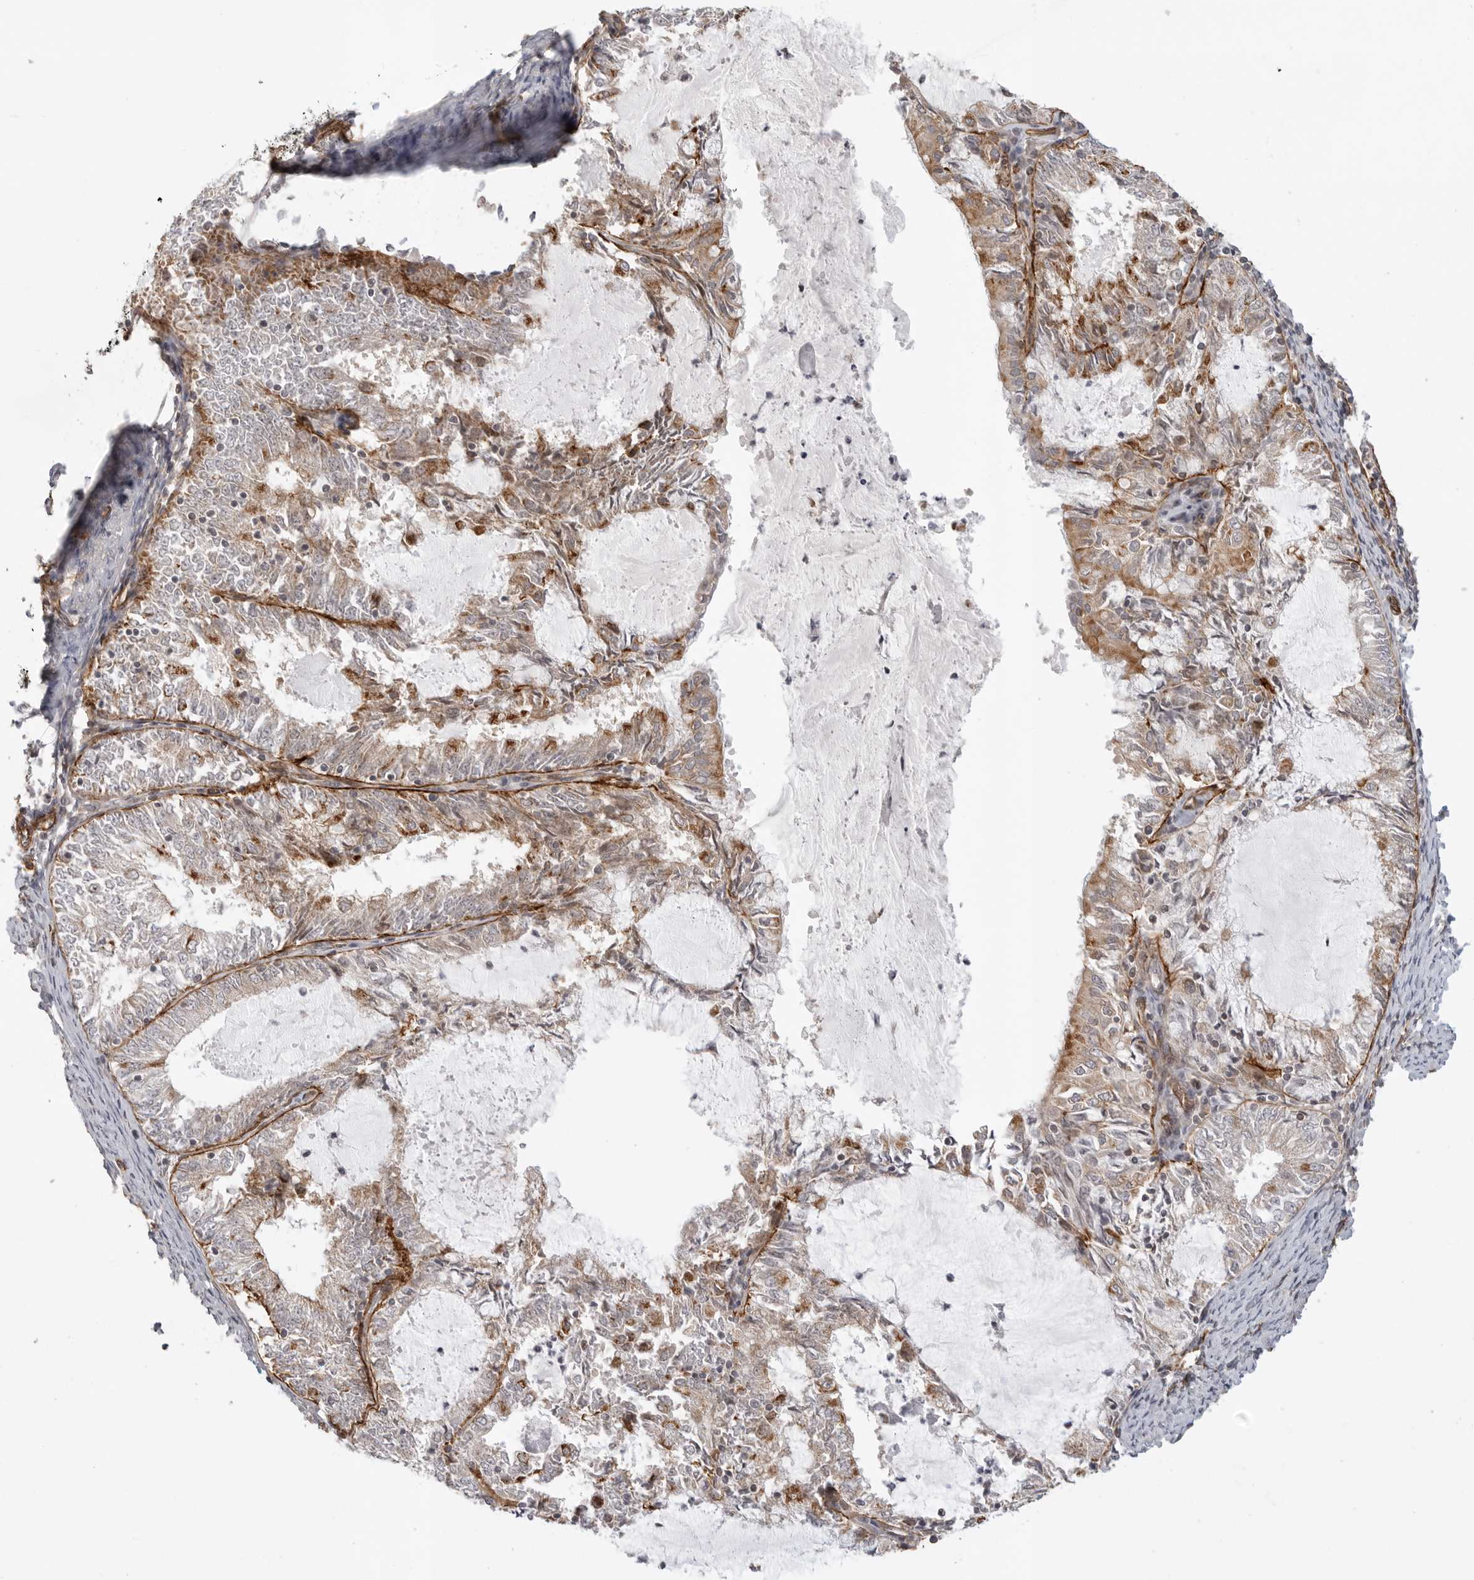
{"staining": {"intensity": "weak", "quantity": "<25%", "location": "cytoplasmic/membranous"}, "tissue": "endometrial cancer", "cell_type": "Tumor cells", "image_type": "cancer", "snomed": [{"axis": "morphology", "description": "Adenocarcinoma, NOS"}, {"axis": "topography", "description": "Endometrium"}], "caption": "The histopathology image shows no significant expression in tumor cells of endometrial cancer (adenocarcinoma).", "gene": "ATOH7", "patient": {"sex": "female", "age": 57}}